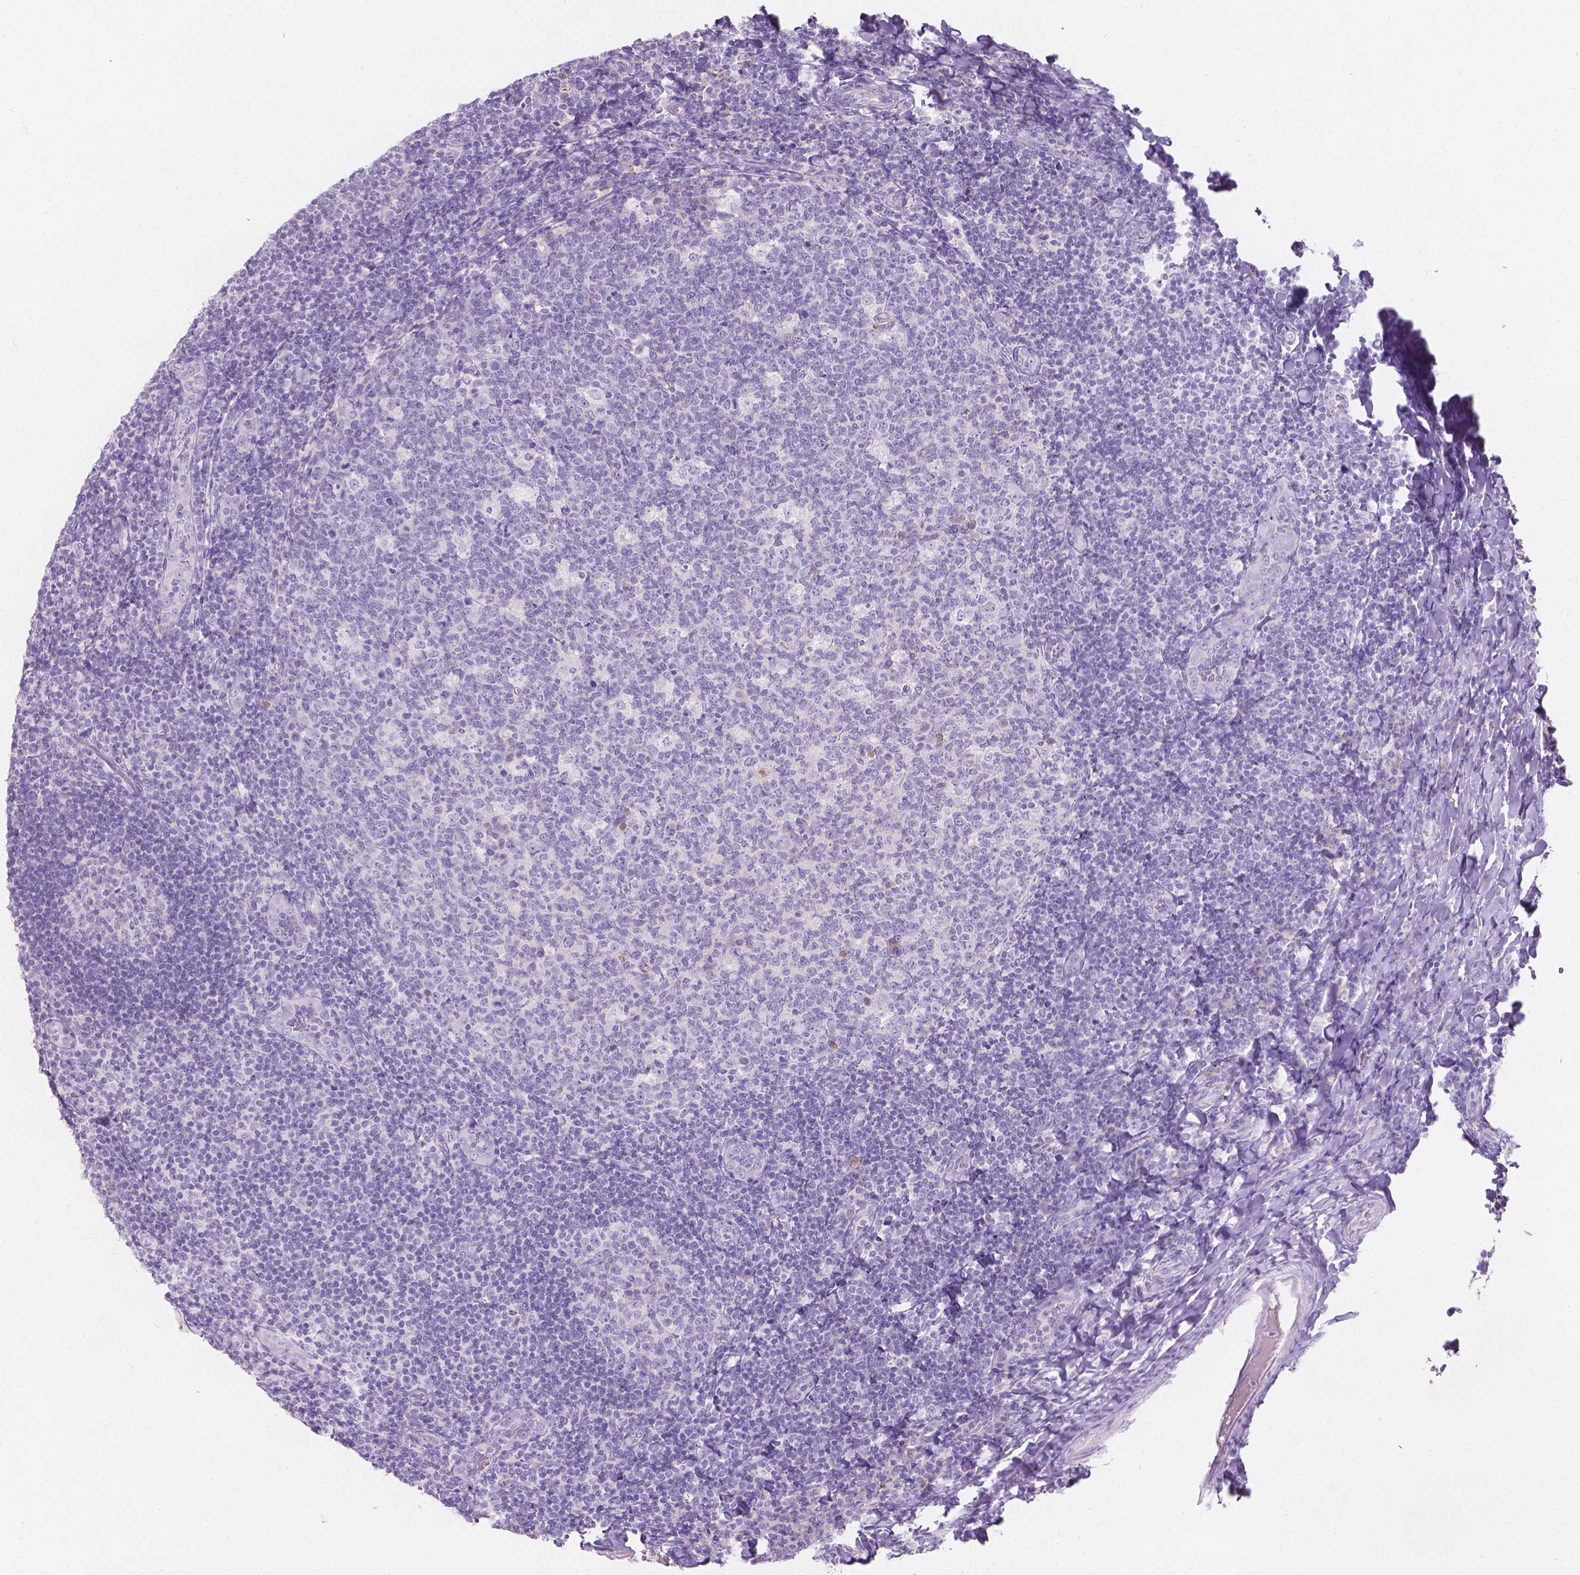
{"staining": {"intensity": "negative", "quantity": "none", "location": "none"}, "tissue": "tonsil", "cell_type": "Germinal center cells", "image_type": "normal", "snomed": [{"axis": "morphology", "description": "Normal tissue, NOS"}, {"axis": "topography", "description": "Tonsil"}], "caption": "DAB (3,3'-diaminobenzidine) immunohistochemical staining of normal human tonsil demonstrates no significant staining in germinal center cells.", "gene": "GAL3ST2", "patient": {"sex": "male", "age": 17}}